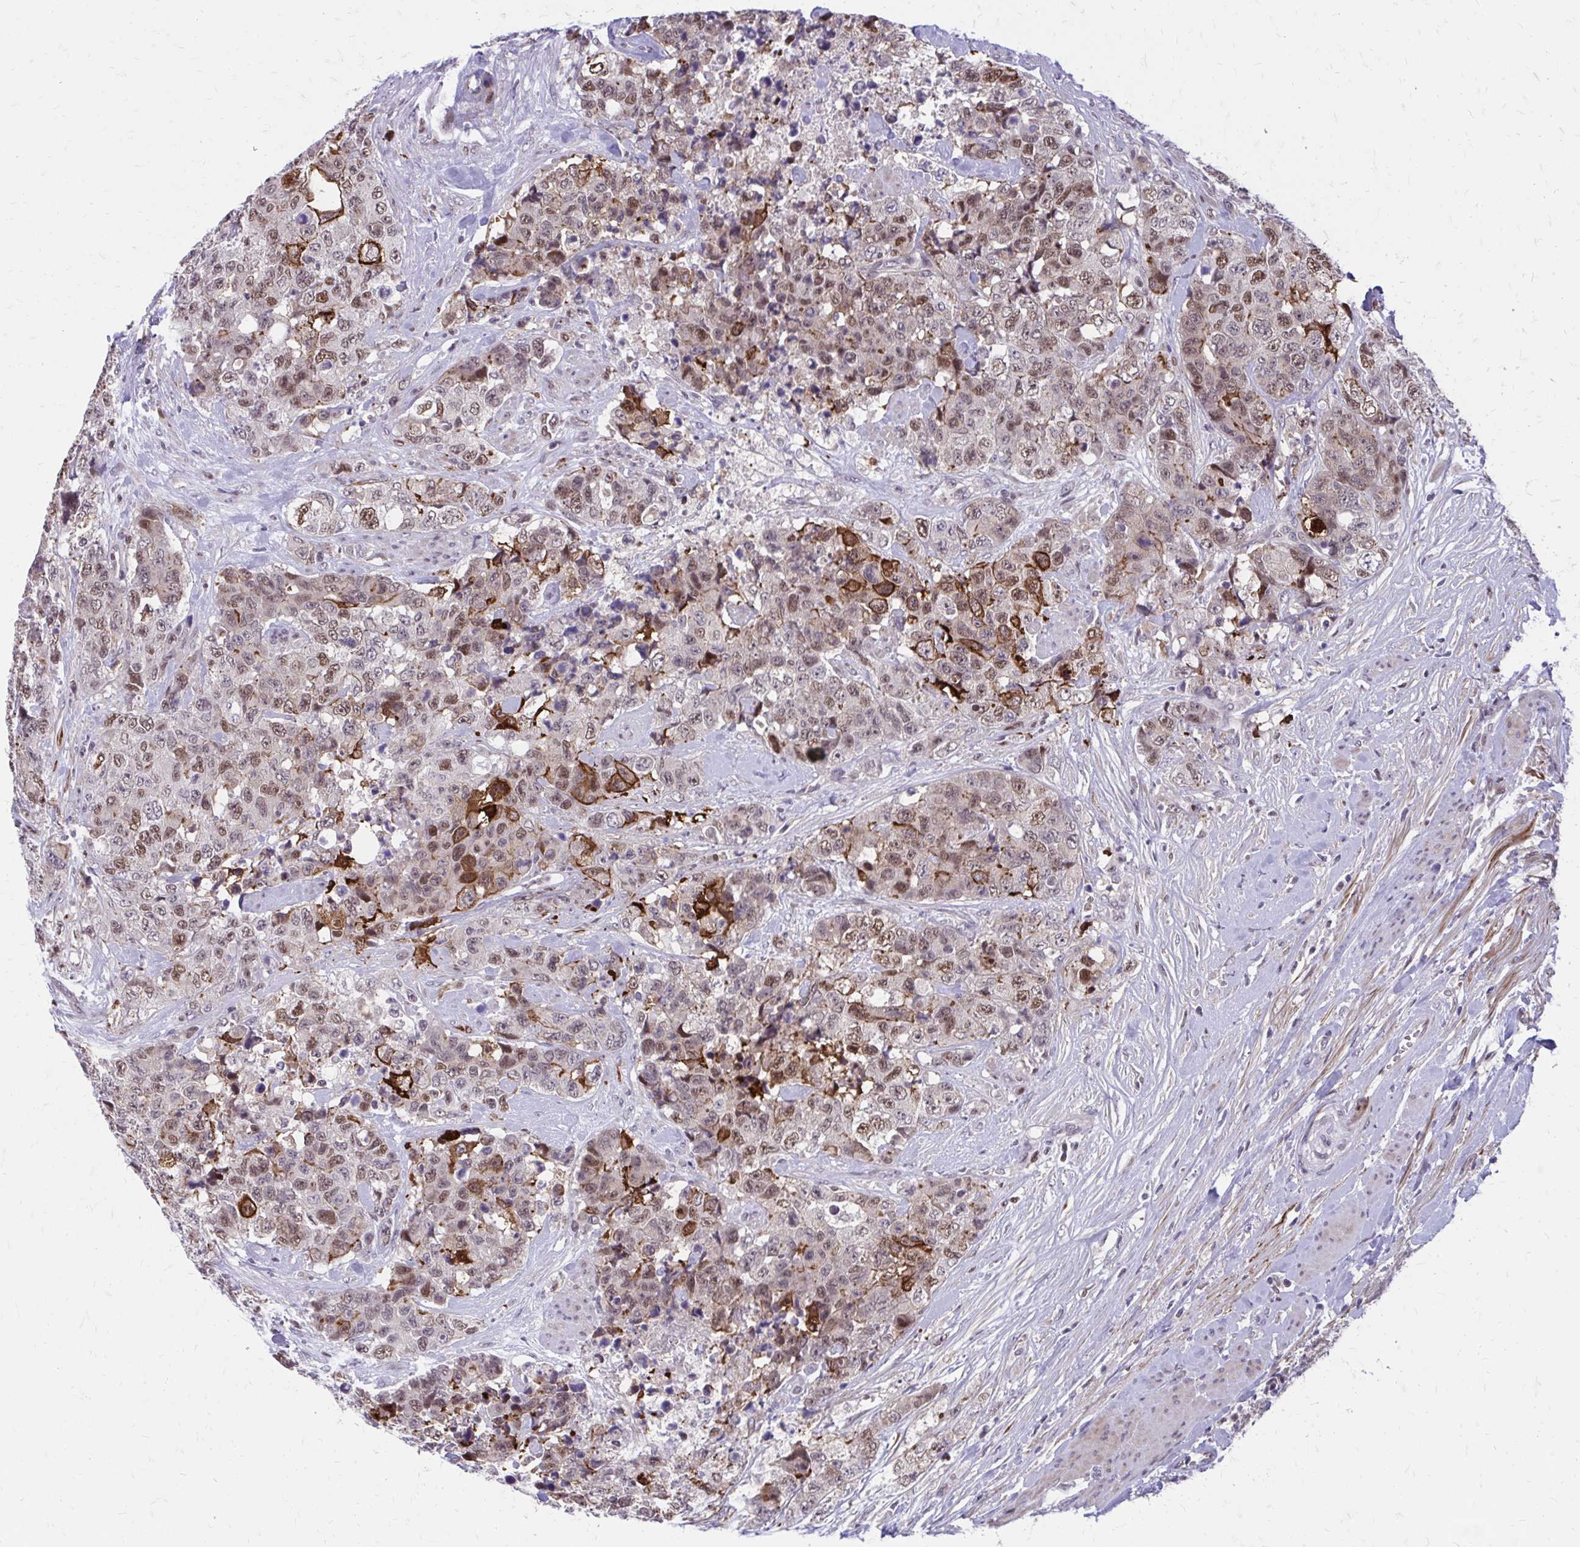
{"staining": {"intensity": "moderate", "quantity": ">75%", "location": "cytoplasmic/membranous,nuclear"}, "tissue": "urothelial cancer", "cell_type": "Tumor cells", "image_type": "cancer", "snomed": [{"axis": "morphology", "description": "Urothelial carcinoma, High grade"}, {"axis": "topography", "description": "Urinary bladder"}], "caption": "Urothelial cancer tissue demonstrates moderate cytoplasmic/membranous and nuclear staining in about >75% of tumor cells (DAB = brown stain, brightfield microscopy at high magnification).", "gene": "ANKRD30B", "patient": {"sex": "female", "age": 78}}